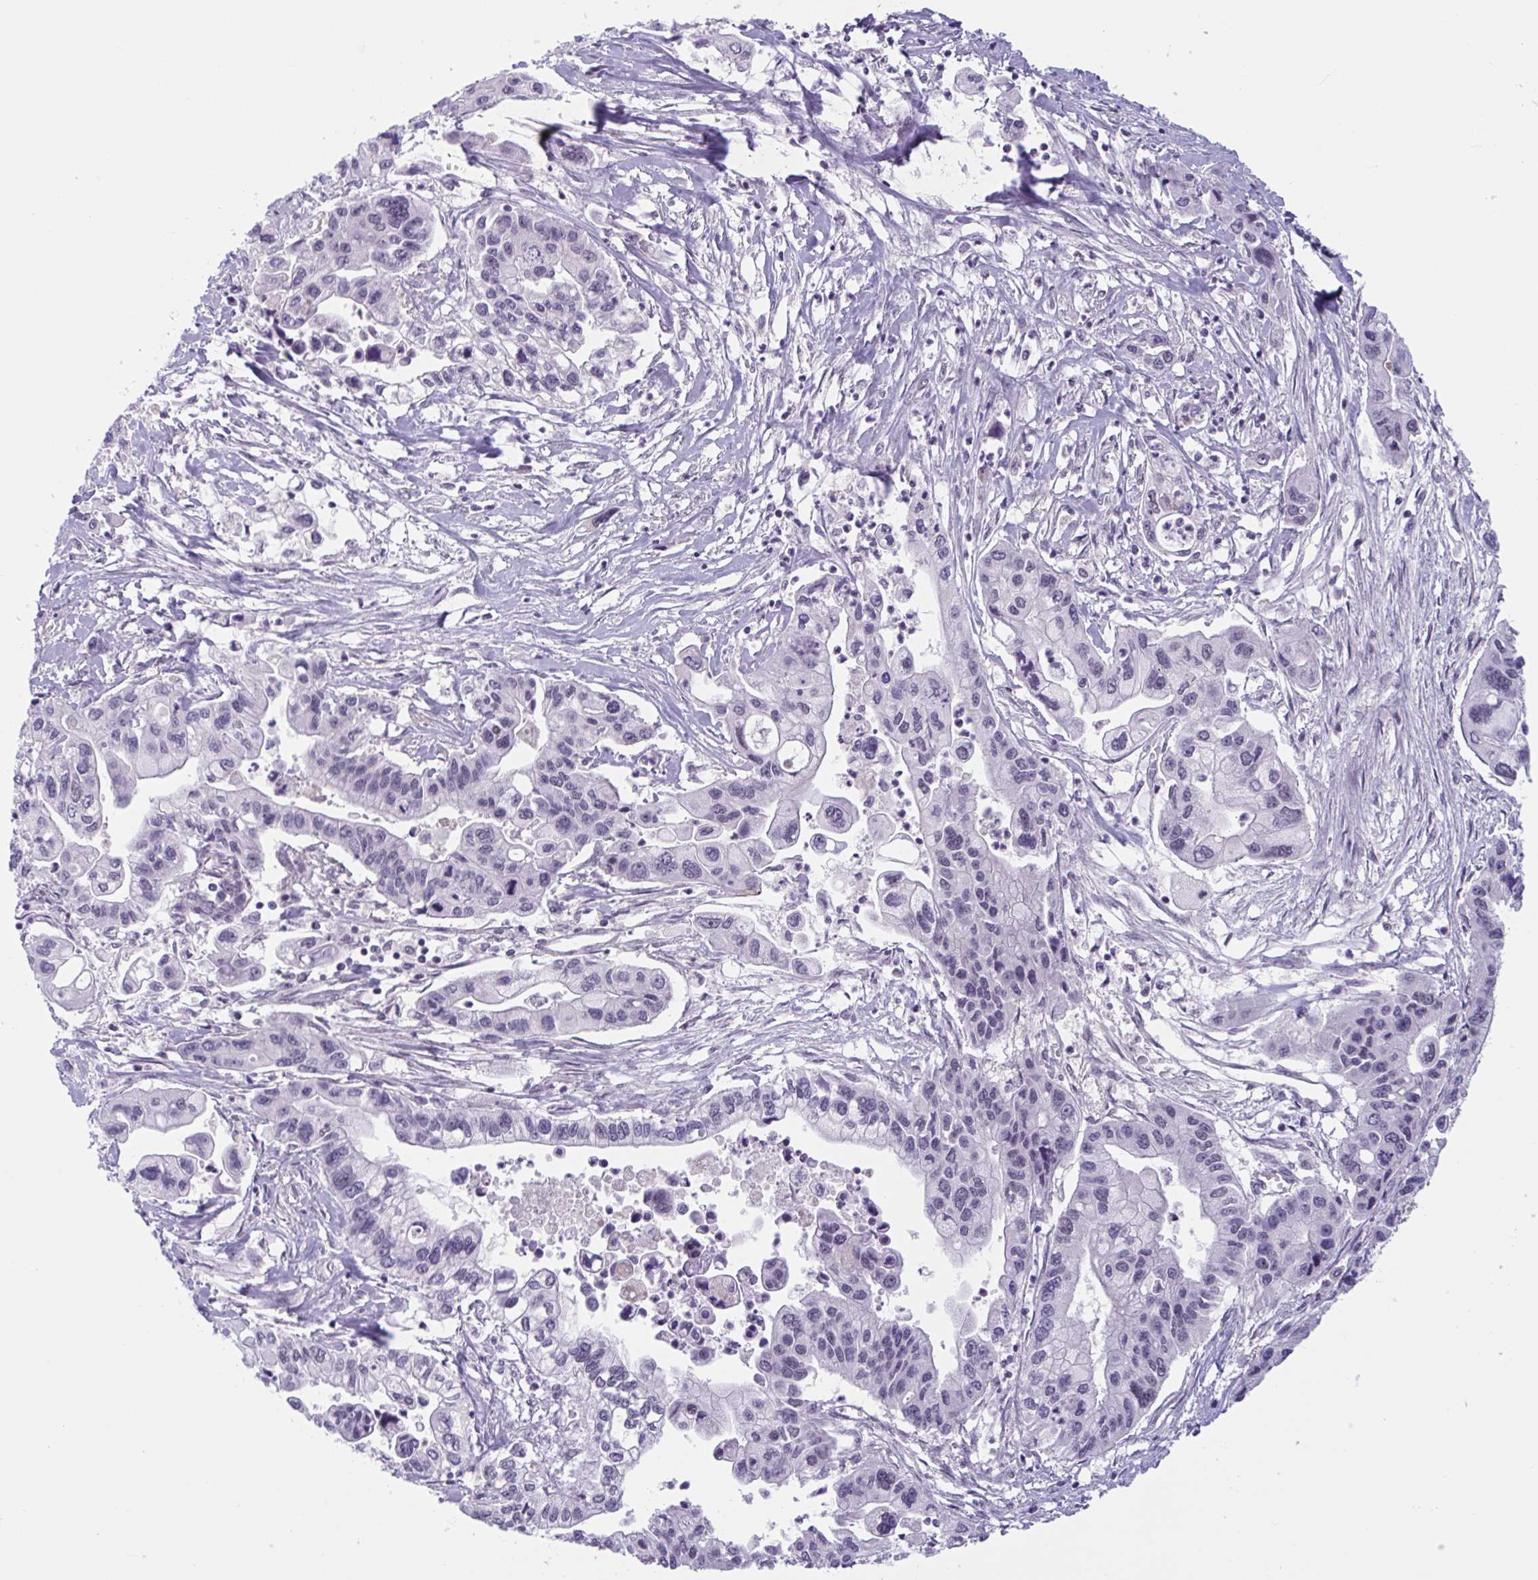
{"staining": {"intensity": "negative", "quantity": "none", "location": "none"}, "tissue": "pancreatic cancer", "cell_type": "Tumor cells", "image_type": "cancer", "snomed": [{"axis": "morphology", "description": "Adenocarcinoma, NOS"}, {"axis": "topography", "description": "Pancreas"}], "caption": "Protein analysis of adenocarcinoma (pancreatic) reveals no significant expression in tumor cells. The staining was performed using DAB to visualize the protein expression in brown, while the nuclei were stained in blue with hematoxylin (Magnification: 20x).", "gene": "TTC7B", "patient": {"sex": "male", "age": 62}}